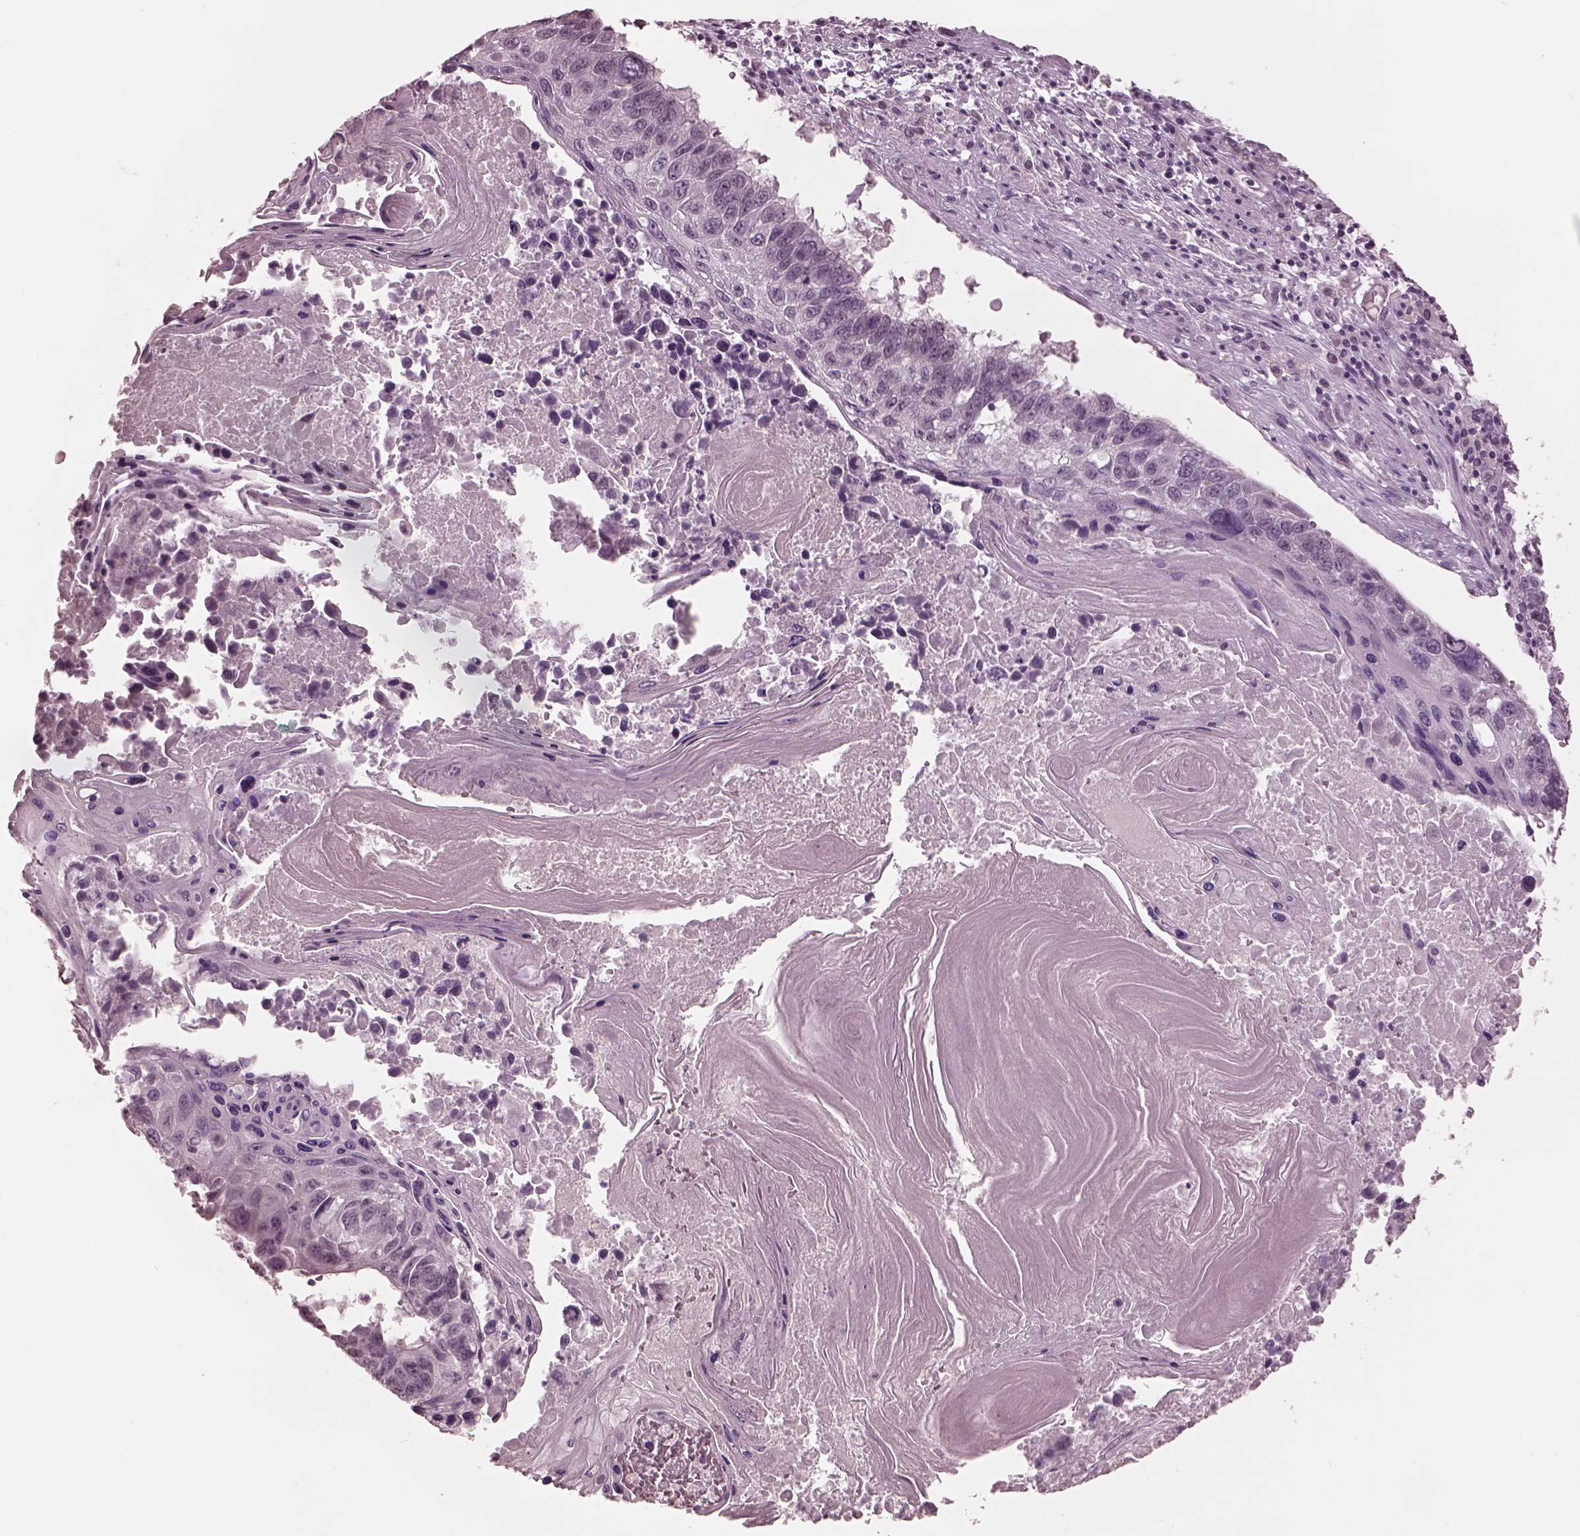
{"staining": {"intensity": "negative", "quantity": "none", "location": "none"}, "tissue": "lung cancer", "cell_type": "Tumor cells", "image_type": "cancer", "snomed": [{"axis": "morphology", "description": "Squamous cell carcinoma, NOS"}, {"axis": "topography", "description": "Lung"}], "caption": "Tumor cells are negative for brown protein staining in squamous cell carcinoma (lung). (Stains: DAB immunohistochemistry (IHC) with hematoxylin counter stain, Microscopy: brightfield microscopy at high magnification).", "gene": "GARIN4", "patient": {"sex": "male", "age": 73}}